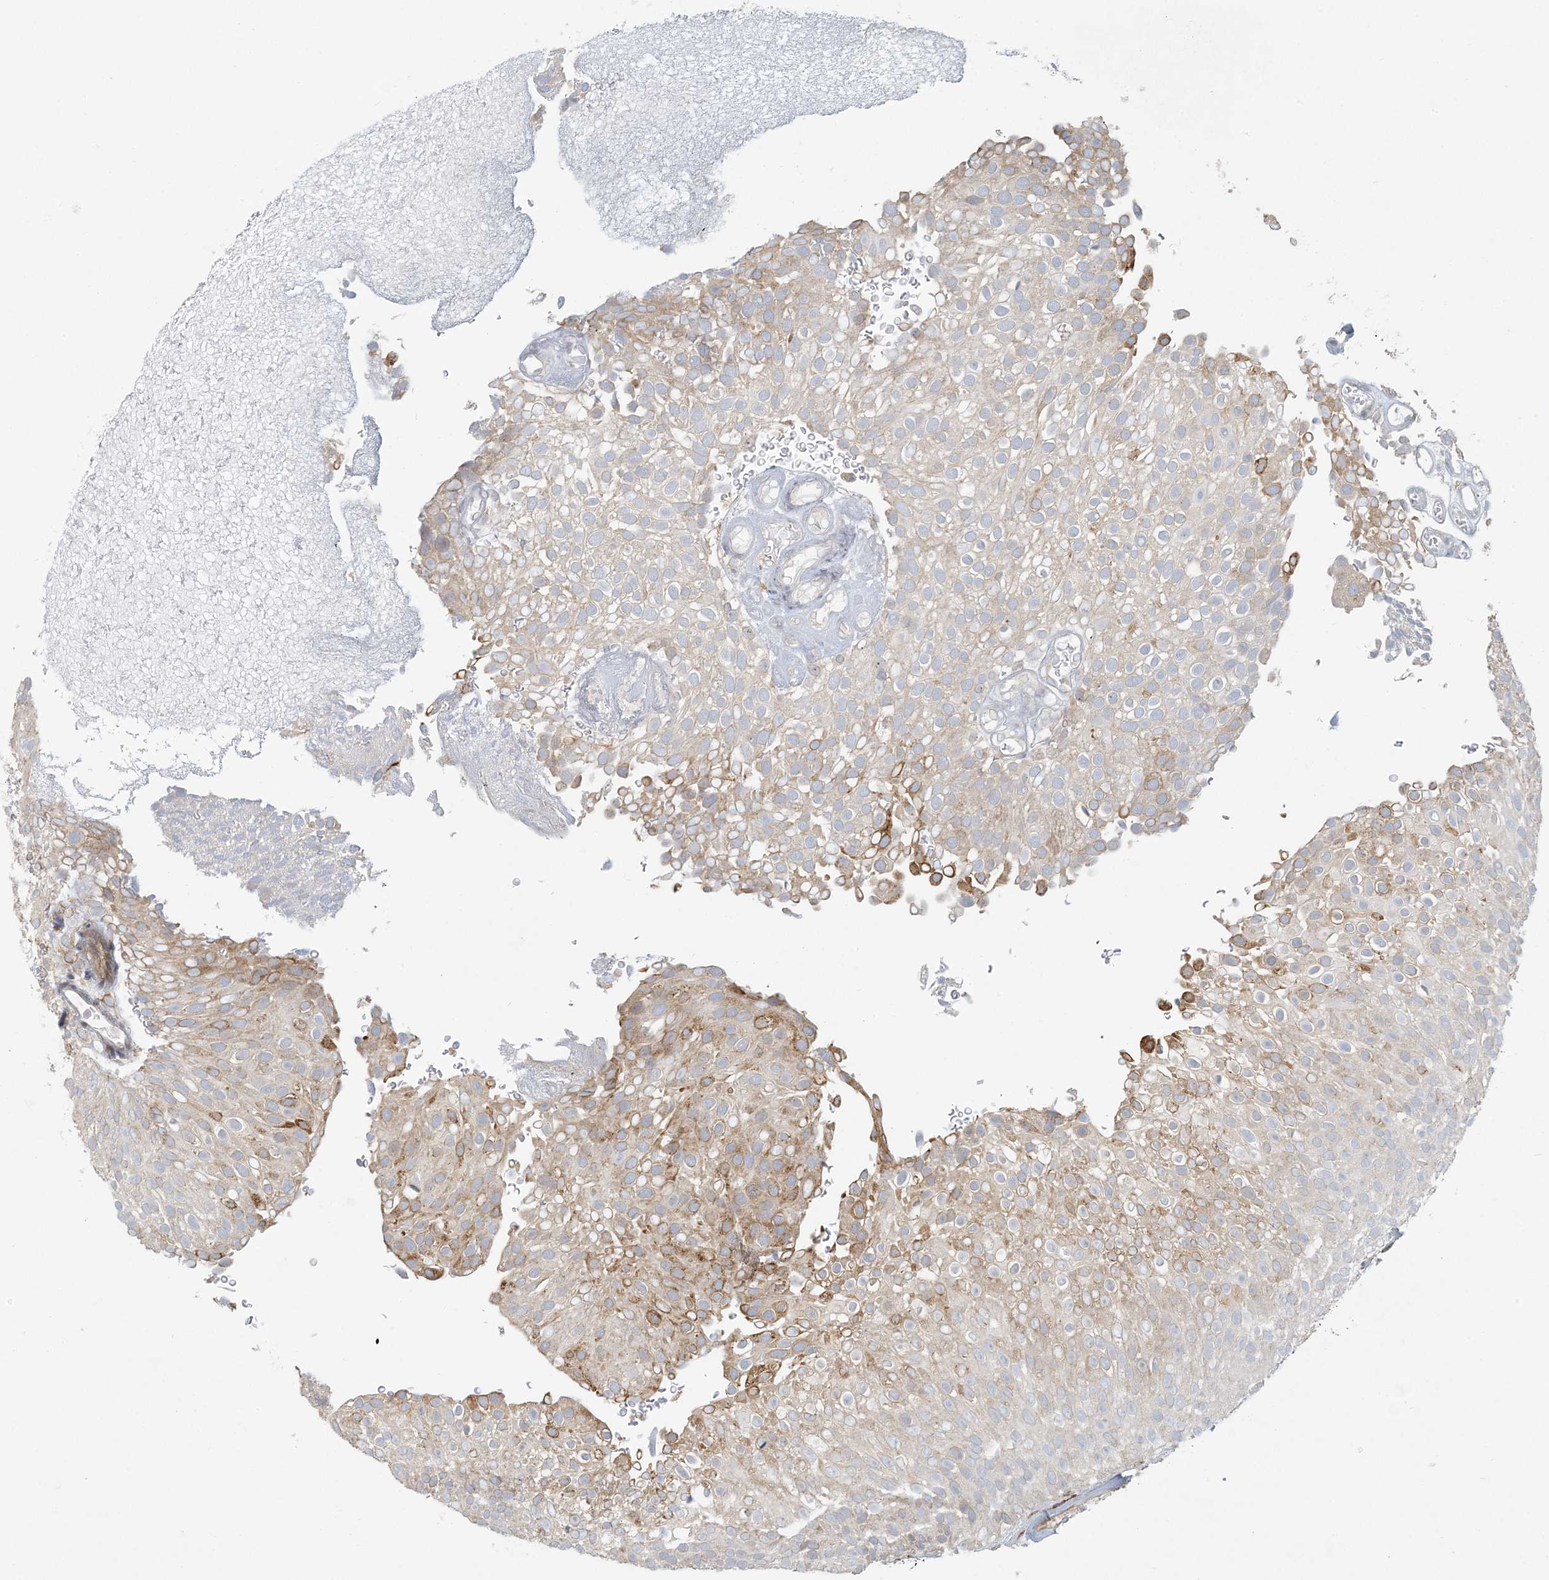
{"staining": {"intensity": "moderate", "quantity": "<25%", "location": "cytoplasmic/membranous"}, "tissue": "urothelial cancer", "cell_type": "Tumor cells", "image_type": "cancer", "snomed": [{"axis": "morphology", "description": "Urothelial carcinoma, Low grade"}, {"axis": "topography", "description": "Urinary bladder"}], "caption": "The immunohistochemical stain labels moderate cytoplasmic/membranous positivity in tumor cells of urothelial carcinoma (low-grade) tissue. Using DAB (3,3'-diaminobenzidine) (brown) and hematoxylin (blue) stains, captured at high magnification using brightfield microscopy.", "gene": "HACL1", "patient": {"sex": "male", "age": 78}}